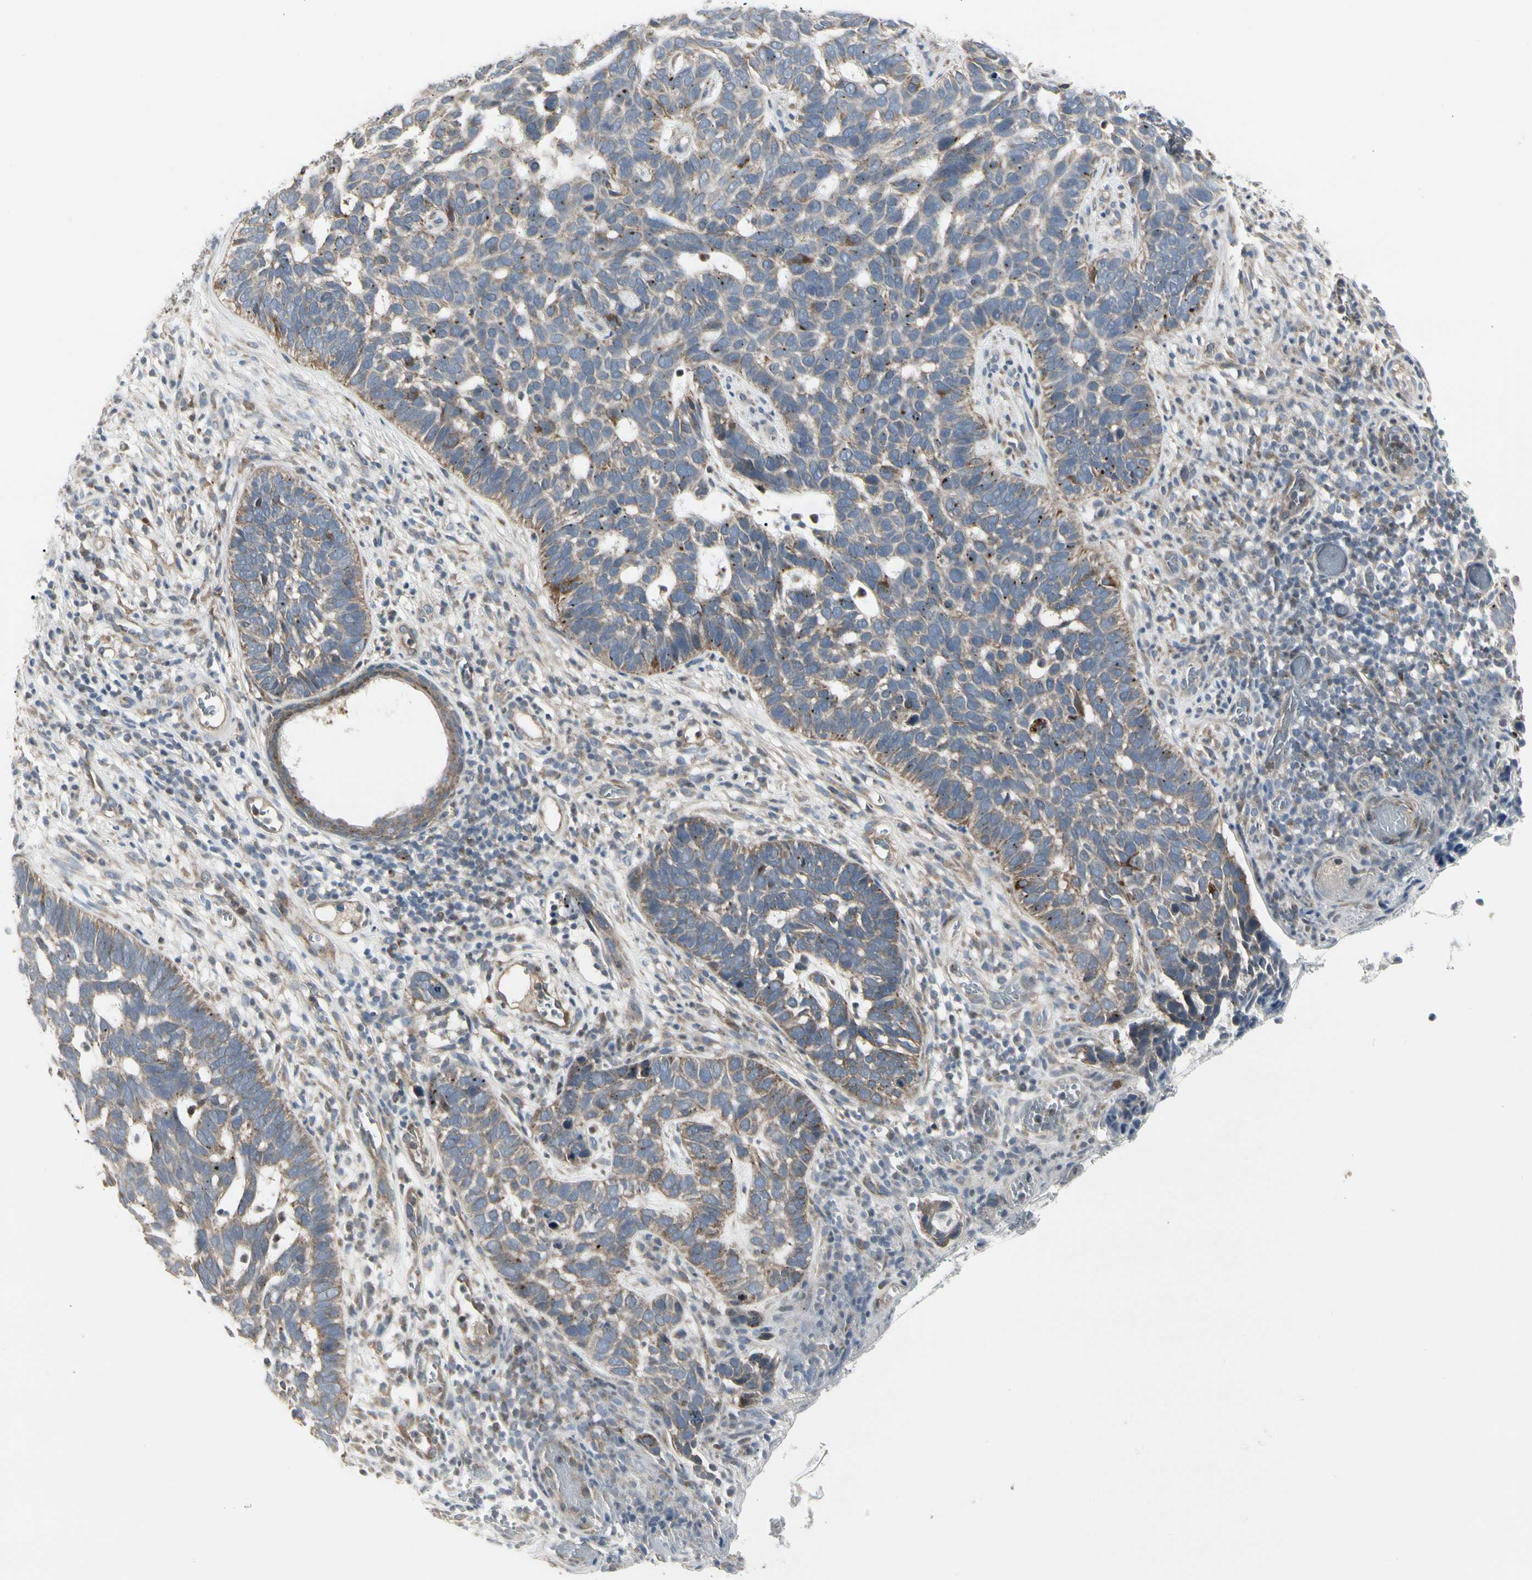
{"staining": {"intensity": "weak", "quantity": "25%-75%", "location": "cytoplasmic/membranous"}, "tissue": "skin cancer", "cell_type": "Tumor cells", "image_type": "cancer", "snomed": [{"axis": "morphology", "description": "Basal cell carcinoma"}, {"axis": "topography", "description": "Skin"}], "caption": "An image showing weak cytoplasmic/membranous positivity in approximately 25%-75% of tumor cells in skin cancer, as visualized by brown immunohistochemical staining.", "gene": "GRN", "patient": {"sex": "male", "age": 87}}